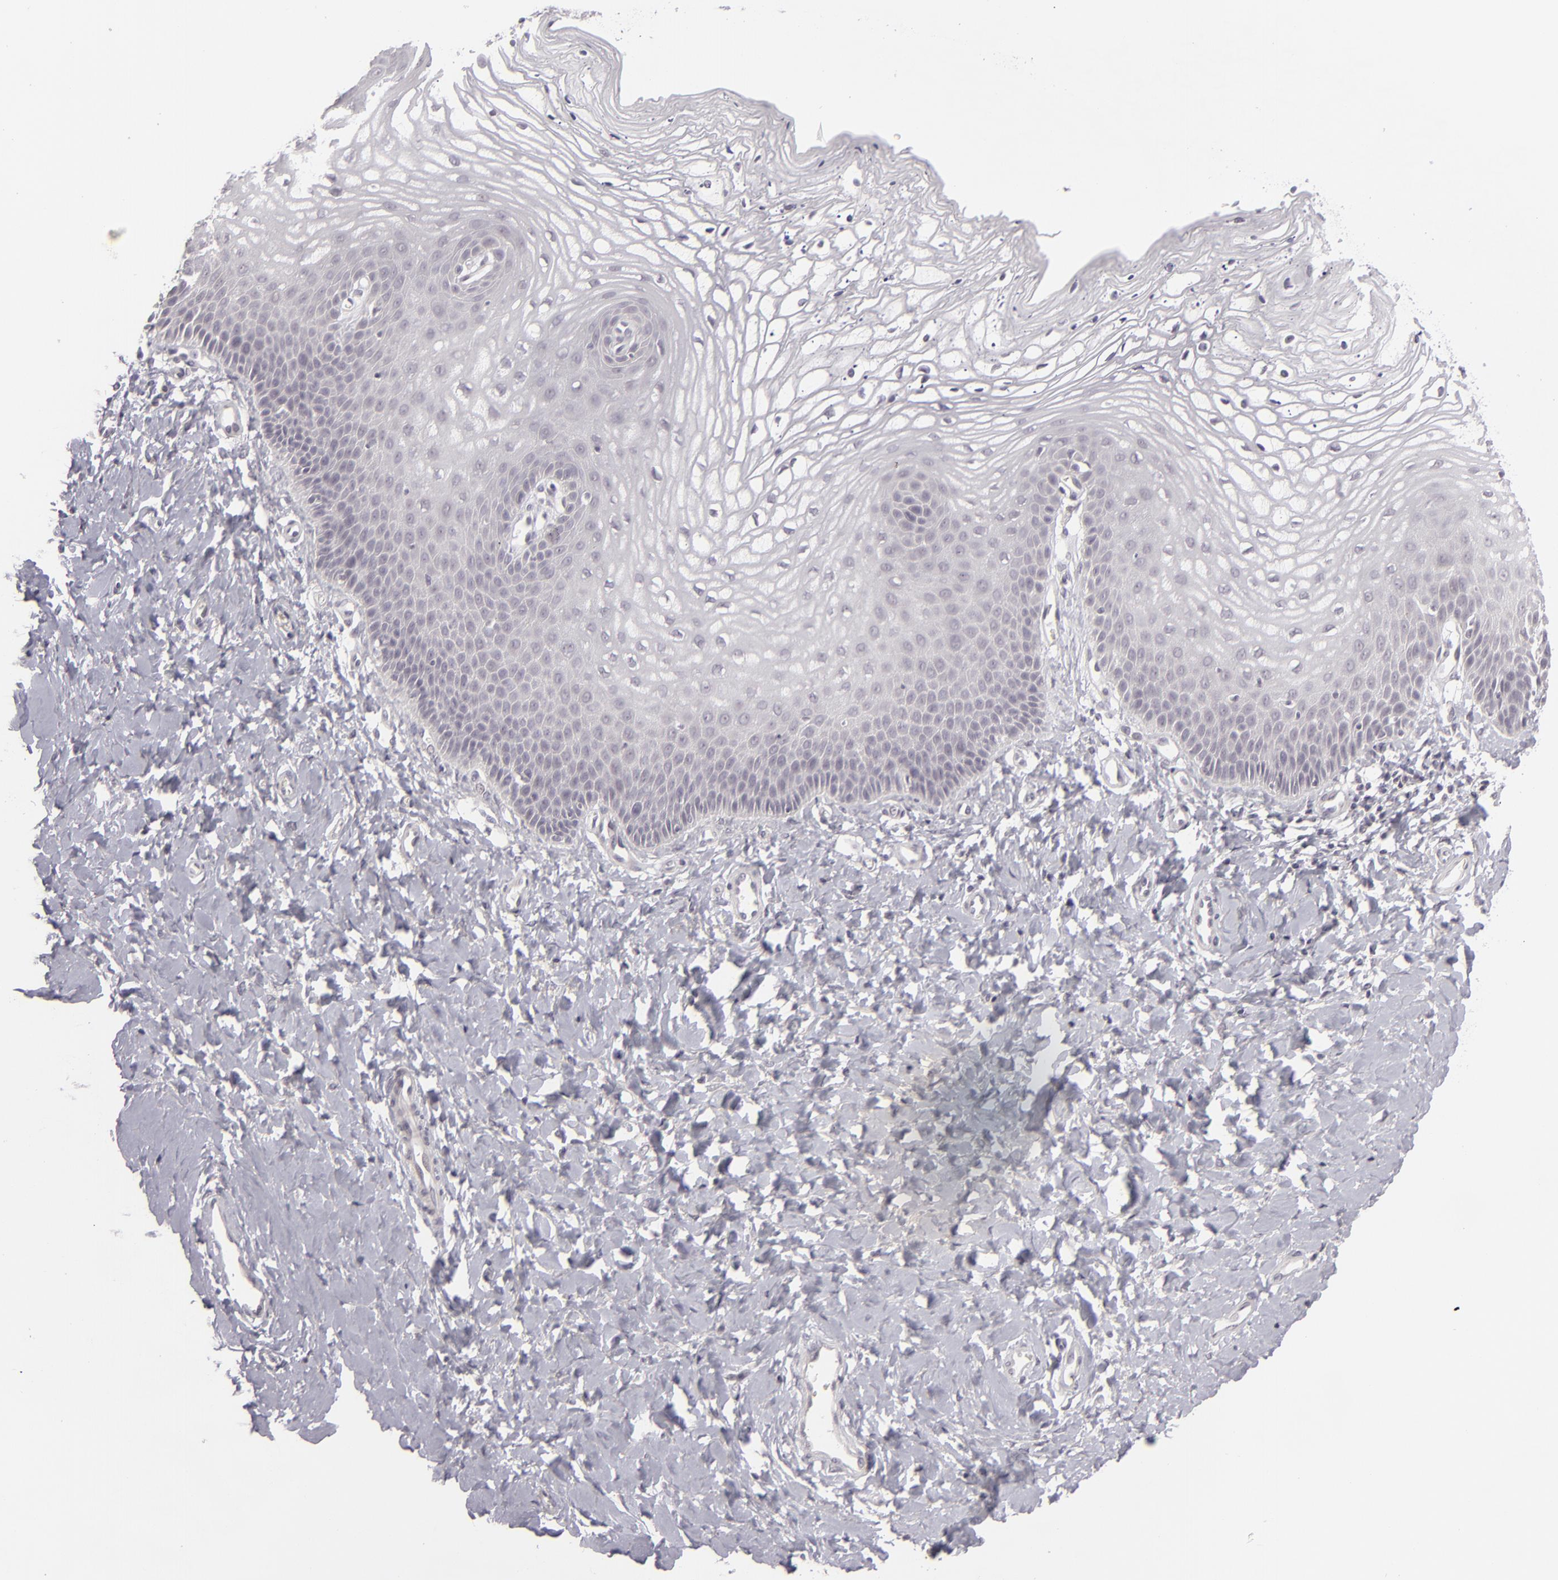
{"staining": {"intensity": "negative", "quantity": "none", "location": "none"}, "tissue": "vagina", "cell_type": "Squamous epithelial cells", "image_type": "normal", "snomed": [{"axis": "morphology", "description": "Normal tissue, NOS"}, {"axis": "topography", "description": "Vagina"}], "caption": "Protein analysis of unremarkable vagina reveals no significant staining in squamous epithelial cells. The staining is performed using DAB brown chromogen with nuclei counter-stained in using hematoxylin.", "gene": "DLG3", "patient": {"sex": "female", "age": 68}}